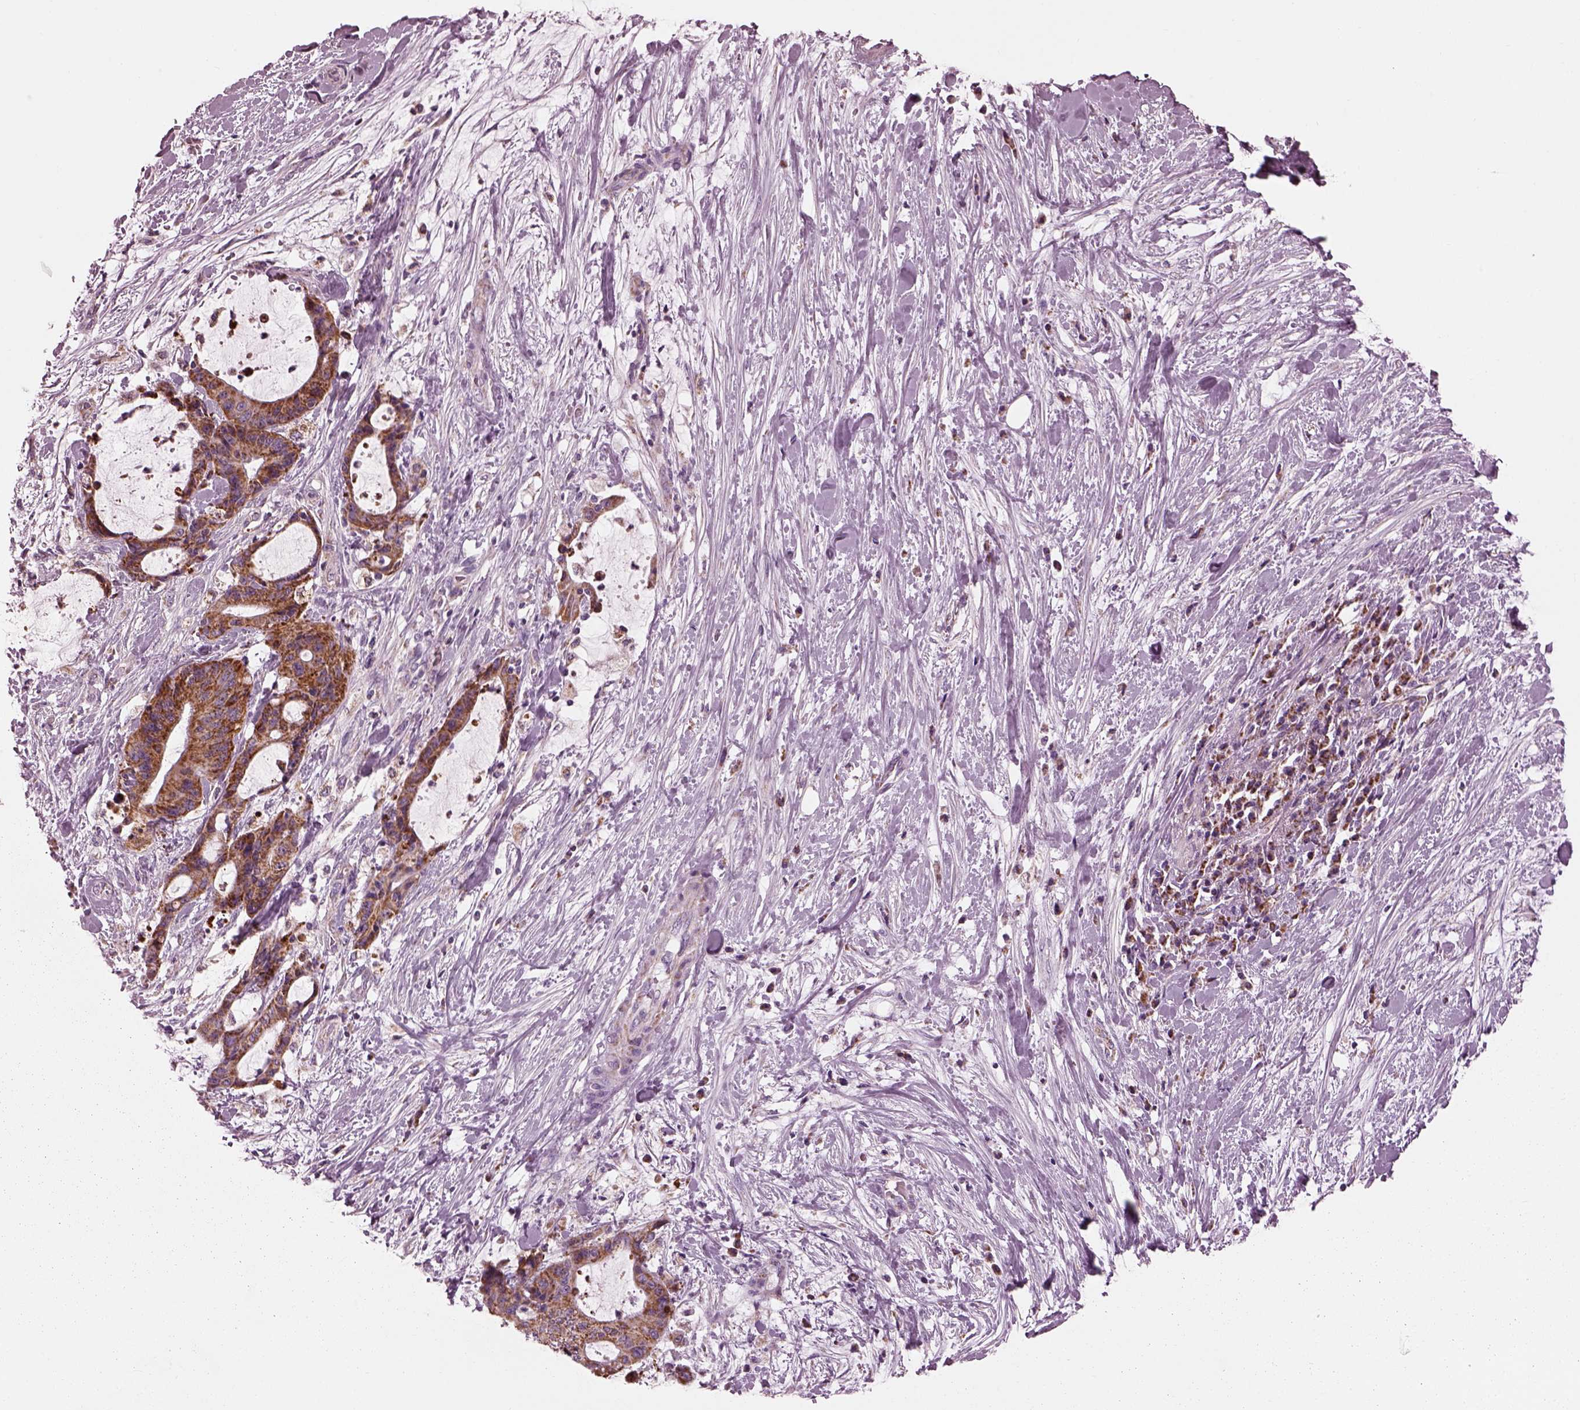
{"staining": {"intensity": "strong", "quantity": ">75%", "location": "cytoplasmic/membranous"}, "tissue": "liver cancer", "cell_type": "Tumor cells", "image_type": "cancer", "snomed": [{"axis": "morphology", "description": "Cholangiocarcinoma"}, {"axis": "topography", "description": "Liver"}], "caption": "Immunohistochemical staining of liver cancer (cholangiocarcinoma) displays strong cytoplasmic/membranous protein staining in approximately >75% of tumor cells. (IHC, brightfield microscopy, high magnification).", "gene": "ATP5MF", "patient": {"sex": "female", "age": 73}}